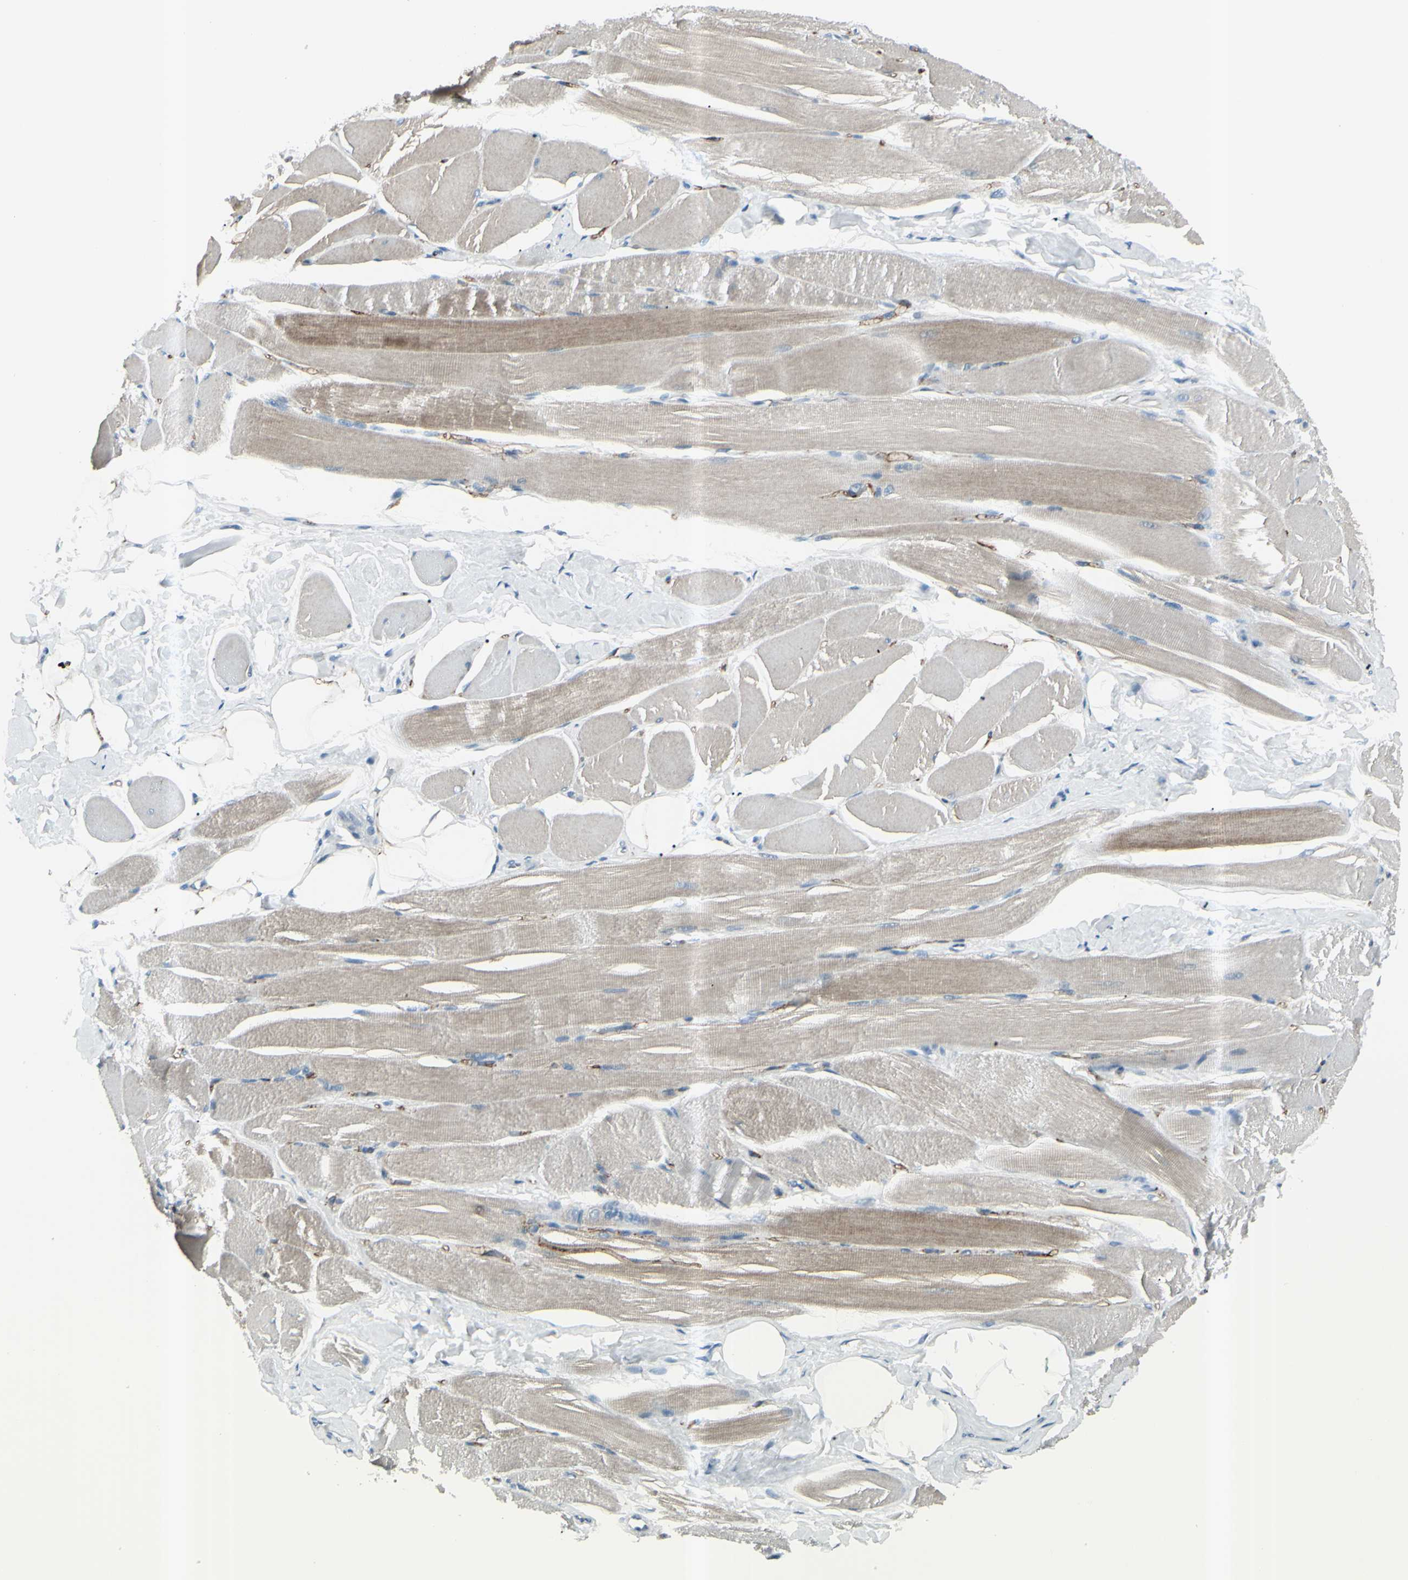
{"staining": {"intensity": "moderate", "quantity": ">75%", "location": "cytoplasmic/membranous"}, "tissue": "skeletal muscle", "cell_type": "Myocytes", "image_type": "normal", "snomed": [{"axis": "morphology", "description": "Normal tissue, NOS"}, {"axis": "topography", "description": "Skeletal muscle"}, {"axis": "topography", "description": "Peripheral nerve tissue"}], "caption": "Myocytes show moderate cytoplasmic/membranous positivity in about >75% of cells in benign skeletal muscle. Using DAB (brown) and hematoxylin (blue) stains, captured at high magnification using brightfield microscopy.", "gene": "GPR34", "patient": {"sex": "female", "age": 84}}